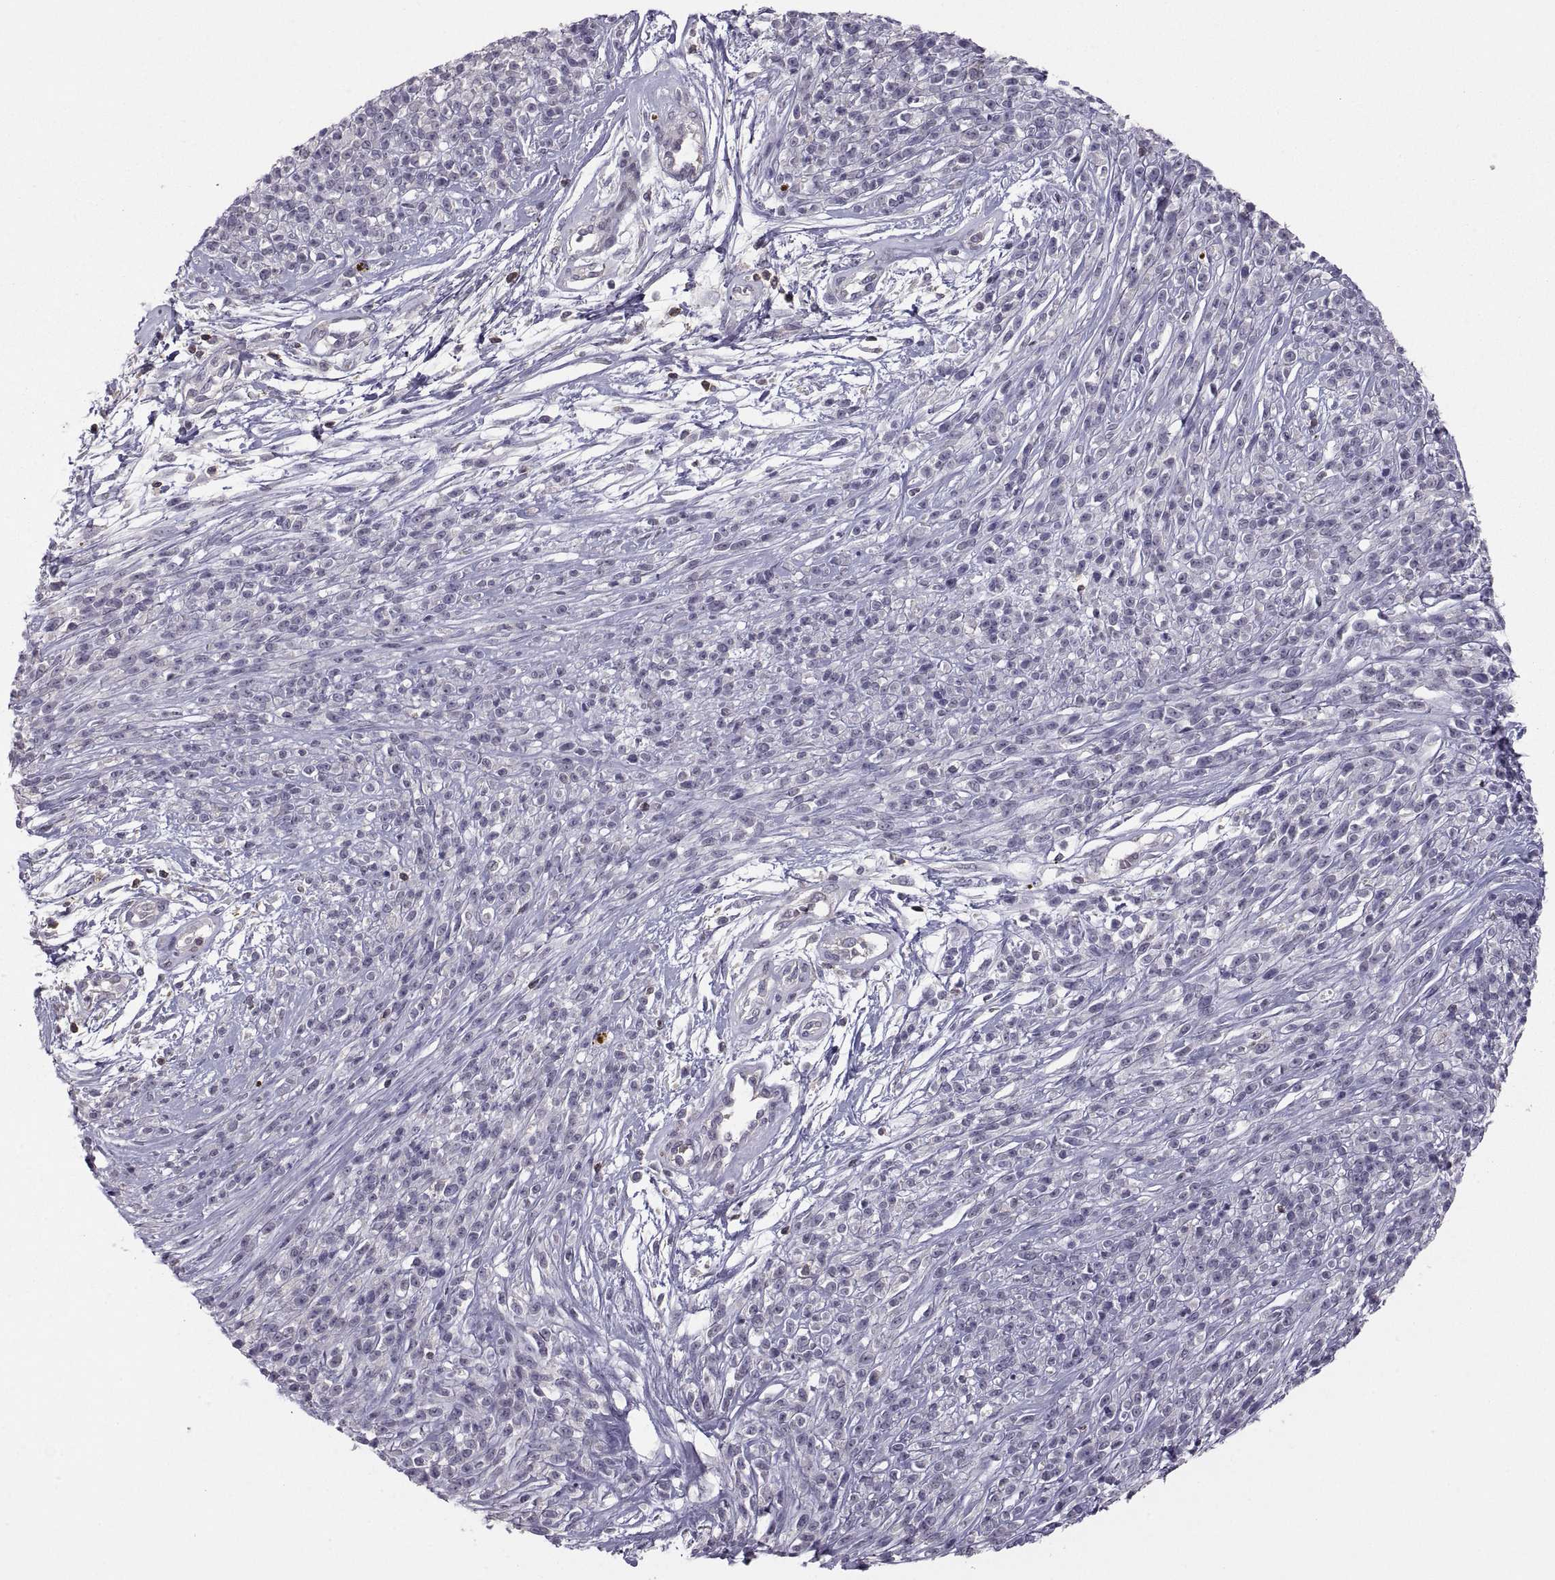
{"staining": {"intensity": "negative", "quantity": "none", "location": "none"}, "tissue": "melanoma", "cell_type": "Tumor cells", "image_type": "cancer", "snomed": [{"axis": "morphology", "description": "Malignant melanoma, NOS"}, {"axis": "topography", "description": "Skin"}, {"axis": "topography", "description": "Skin of trunk"}], "caption": "High power microscopy photomicrograph of an immunohistochemistry histopathology image of malignant melanoma, revealing no significant positivity in tumor cells.", "gene": "EZR", "patient": {"sex": "male", "age": 74}}